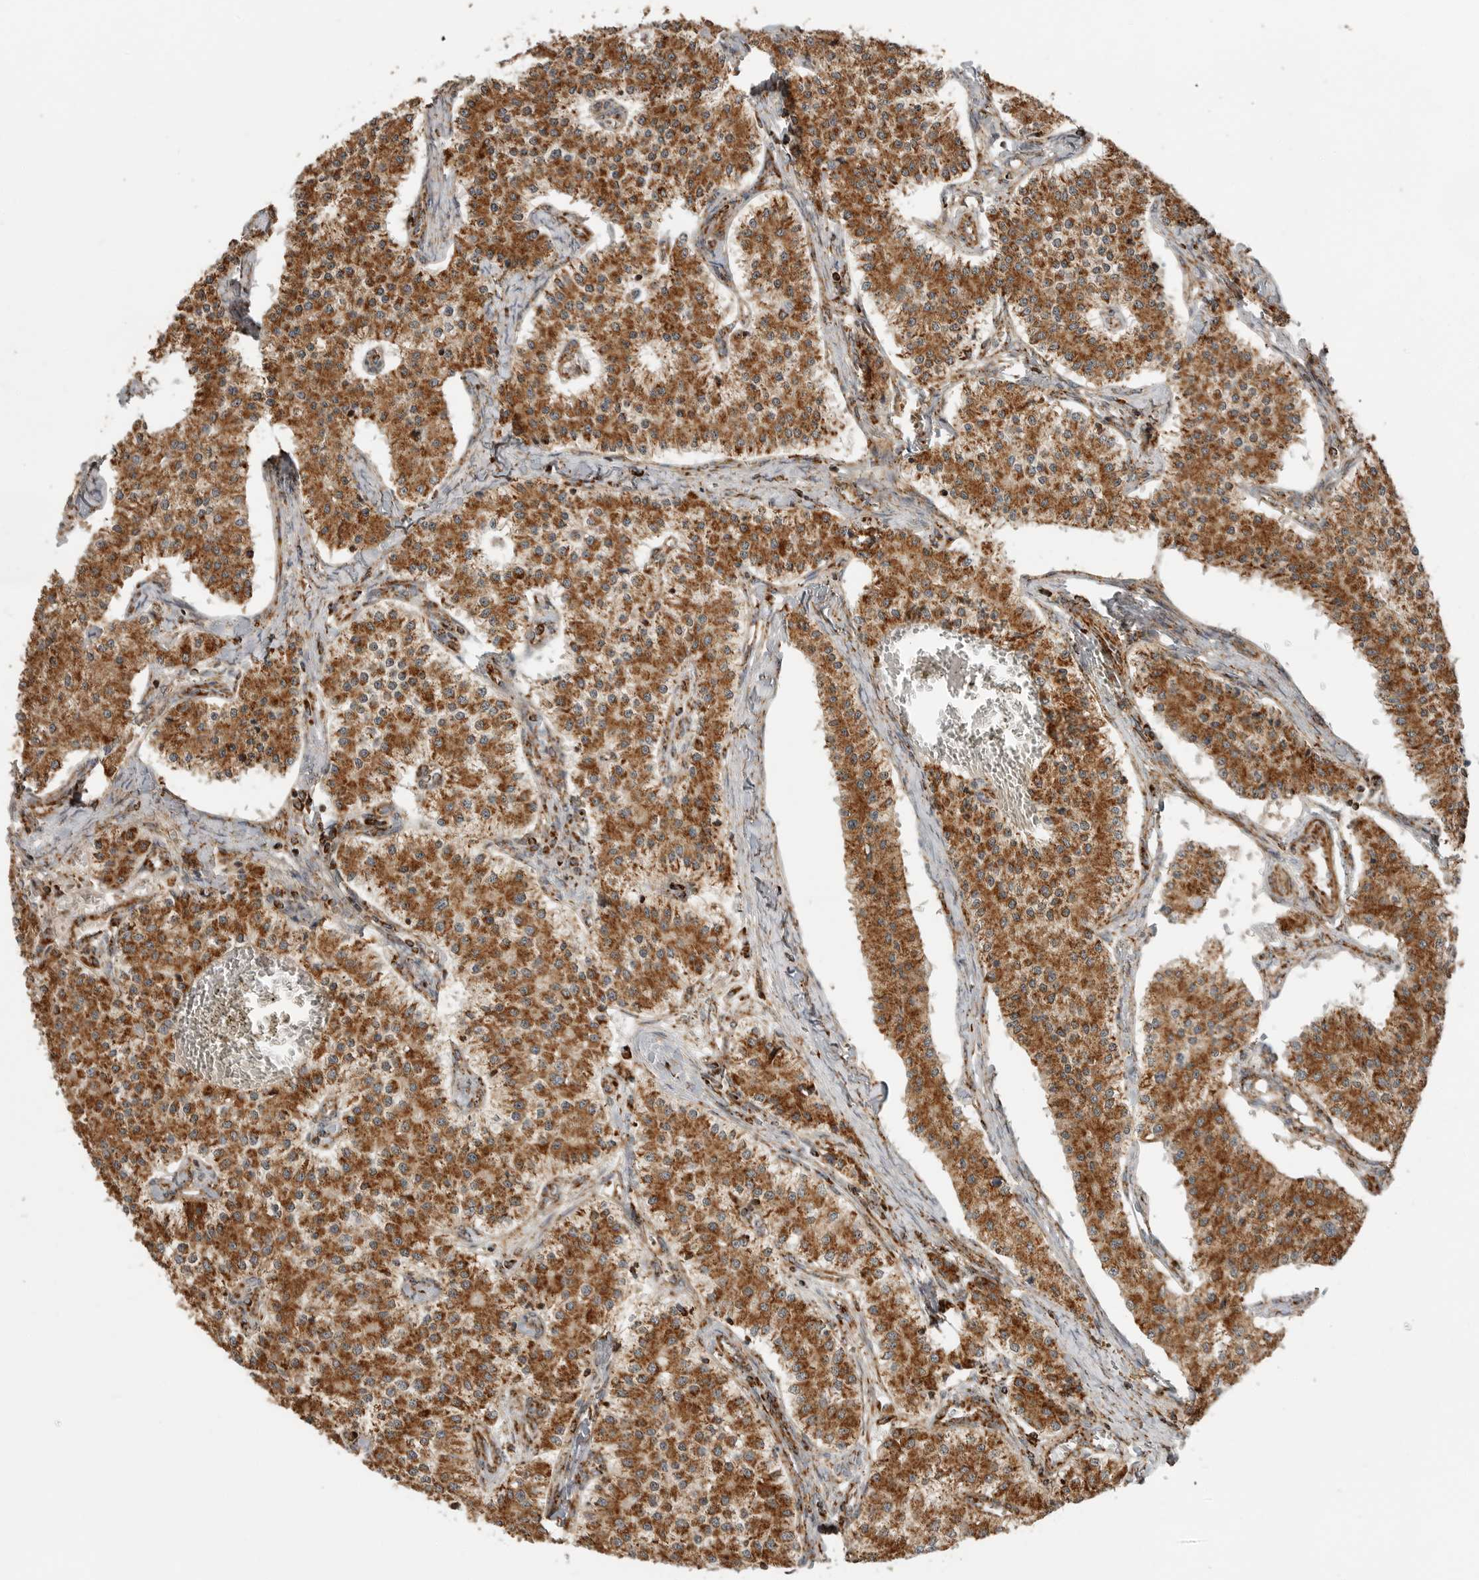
{"staining": {"intensity": "strong", "quantity": ">75%", "location": "cytoplasmic/membranous"}, "tissue": "carcinoid", "cell_type": "Tumor cells", "image_type": "cancer", "snomed": [{"axis": "morphology", "description": "Carcinoid, malignant, NOS"}, {"axis": "topography", "description": "Colon"}], "caption": "A high-resolution histopathology image shows immunohistochemistry staining of malignant carcinoid, which displays strong cytoplasmic/membranous expression in about >75% of tumor cells.", "gene": "BMP2K", "patient": {"sex": "female", "age": 52}}